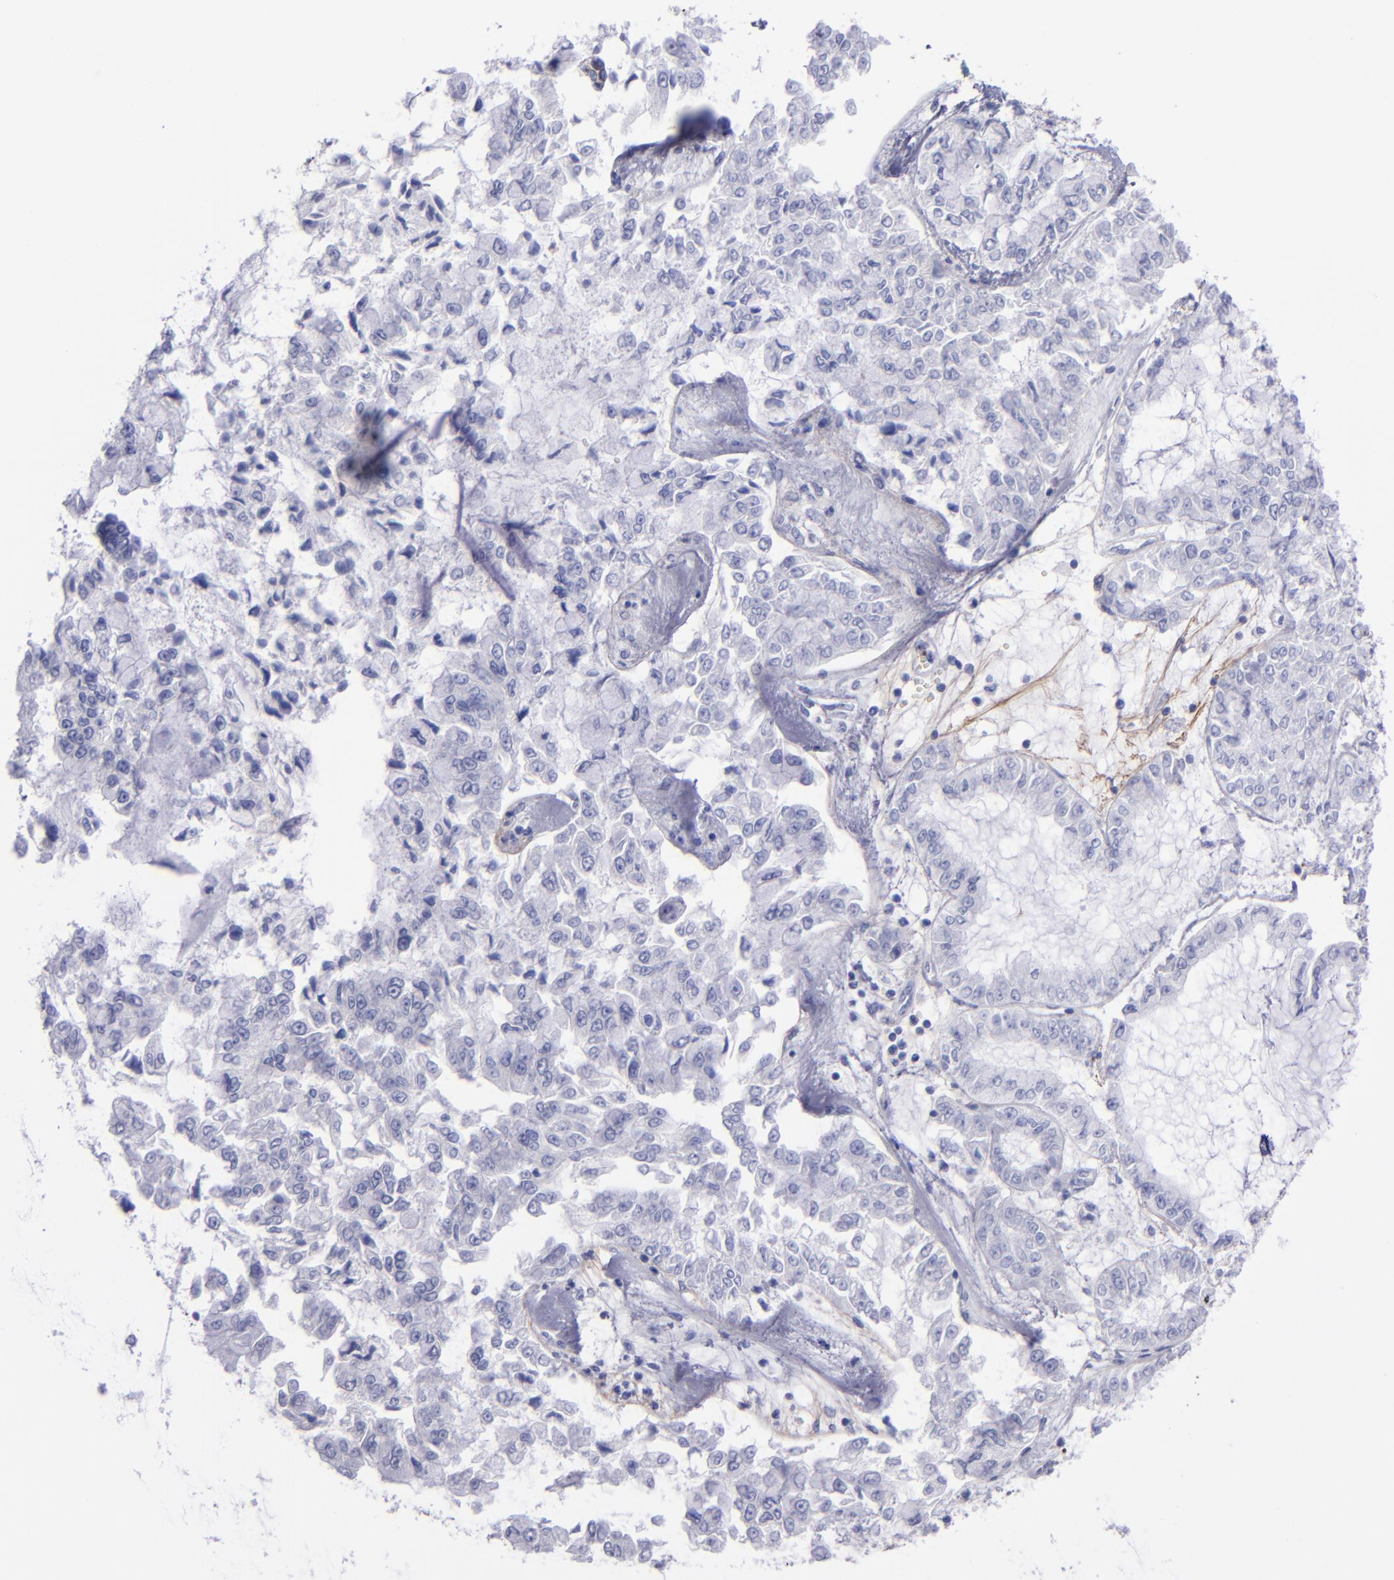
{"staining": {"intensity": "negative", "quantity": "none", "location": "none"}, "tissue": "liver cancer", "cell_type": "Tumor cells", "image_type": "cancer", "snomed": [{"axis": "morphology", "description": "Cholangiocarcinoma"}, {"axis": "topography", "description": "Liver"}], "caption": "Tumor cells are negative for brown protein staining in cholangiocarcinoma (liver). The staining is performed using DAB (3,3'-diaminobenzidine) brown chromogen with nuclei counter-stained in using hematoxylin.", "gene": "EFCAB13", "patient": {"sex": "female", "age": 79}}